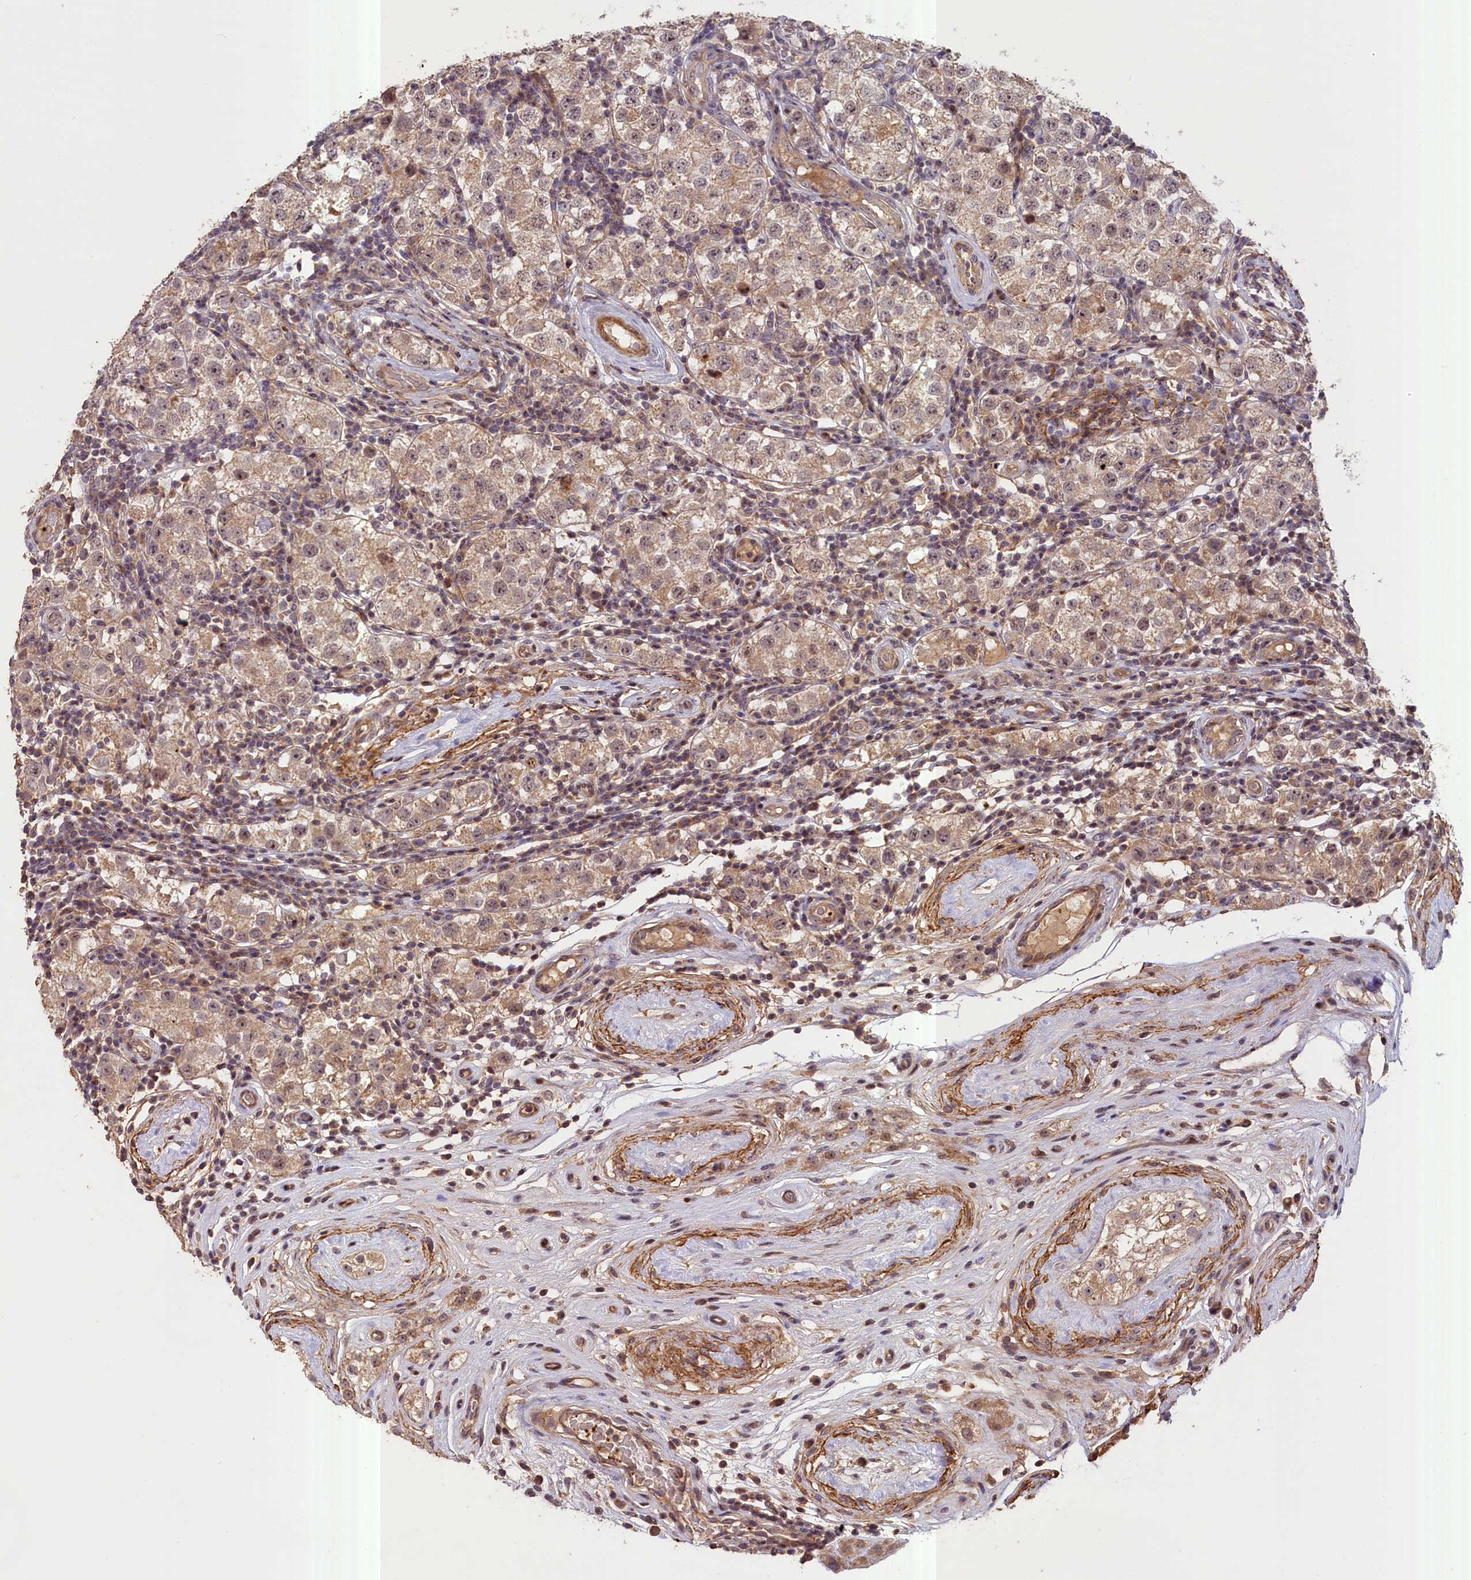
{"staining": {"intensity": "moderate", "quantity": ">75%", "location": "cytoplasmic/membranous,nuclear"}, "tissue": "testis cancer", "cell_type": "Tumor cells", "image_type": "cancer", "snomed": [{"axis": "morphology", "description": "Seminoma, NOS"}, {"axis": "topography", "description": "Testis"}], "caption": "Immunohistochemical staining of human seminoma (testis) demonstrates moderate cytoplasmic/membranous and nuclear protein positivity in about >75% of tumor cells.", "gene": "FUZ", "patient": {"sex": "male", "age": 34}}